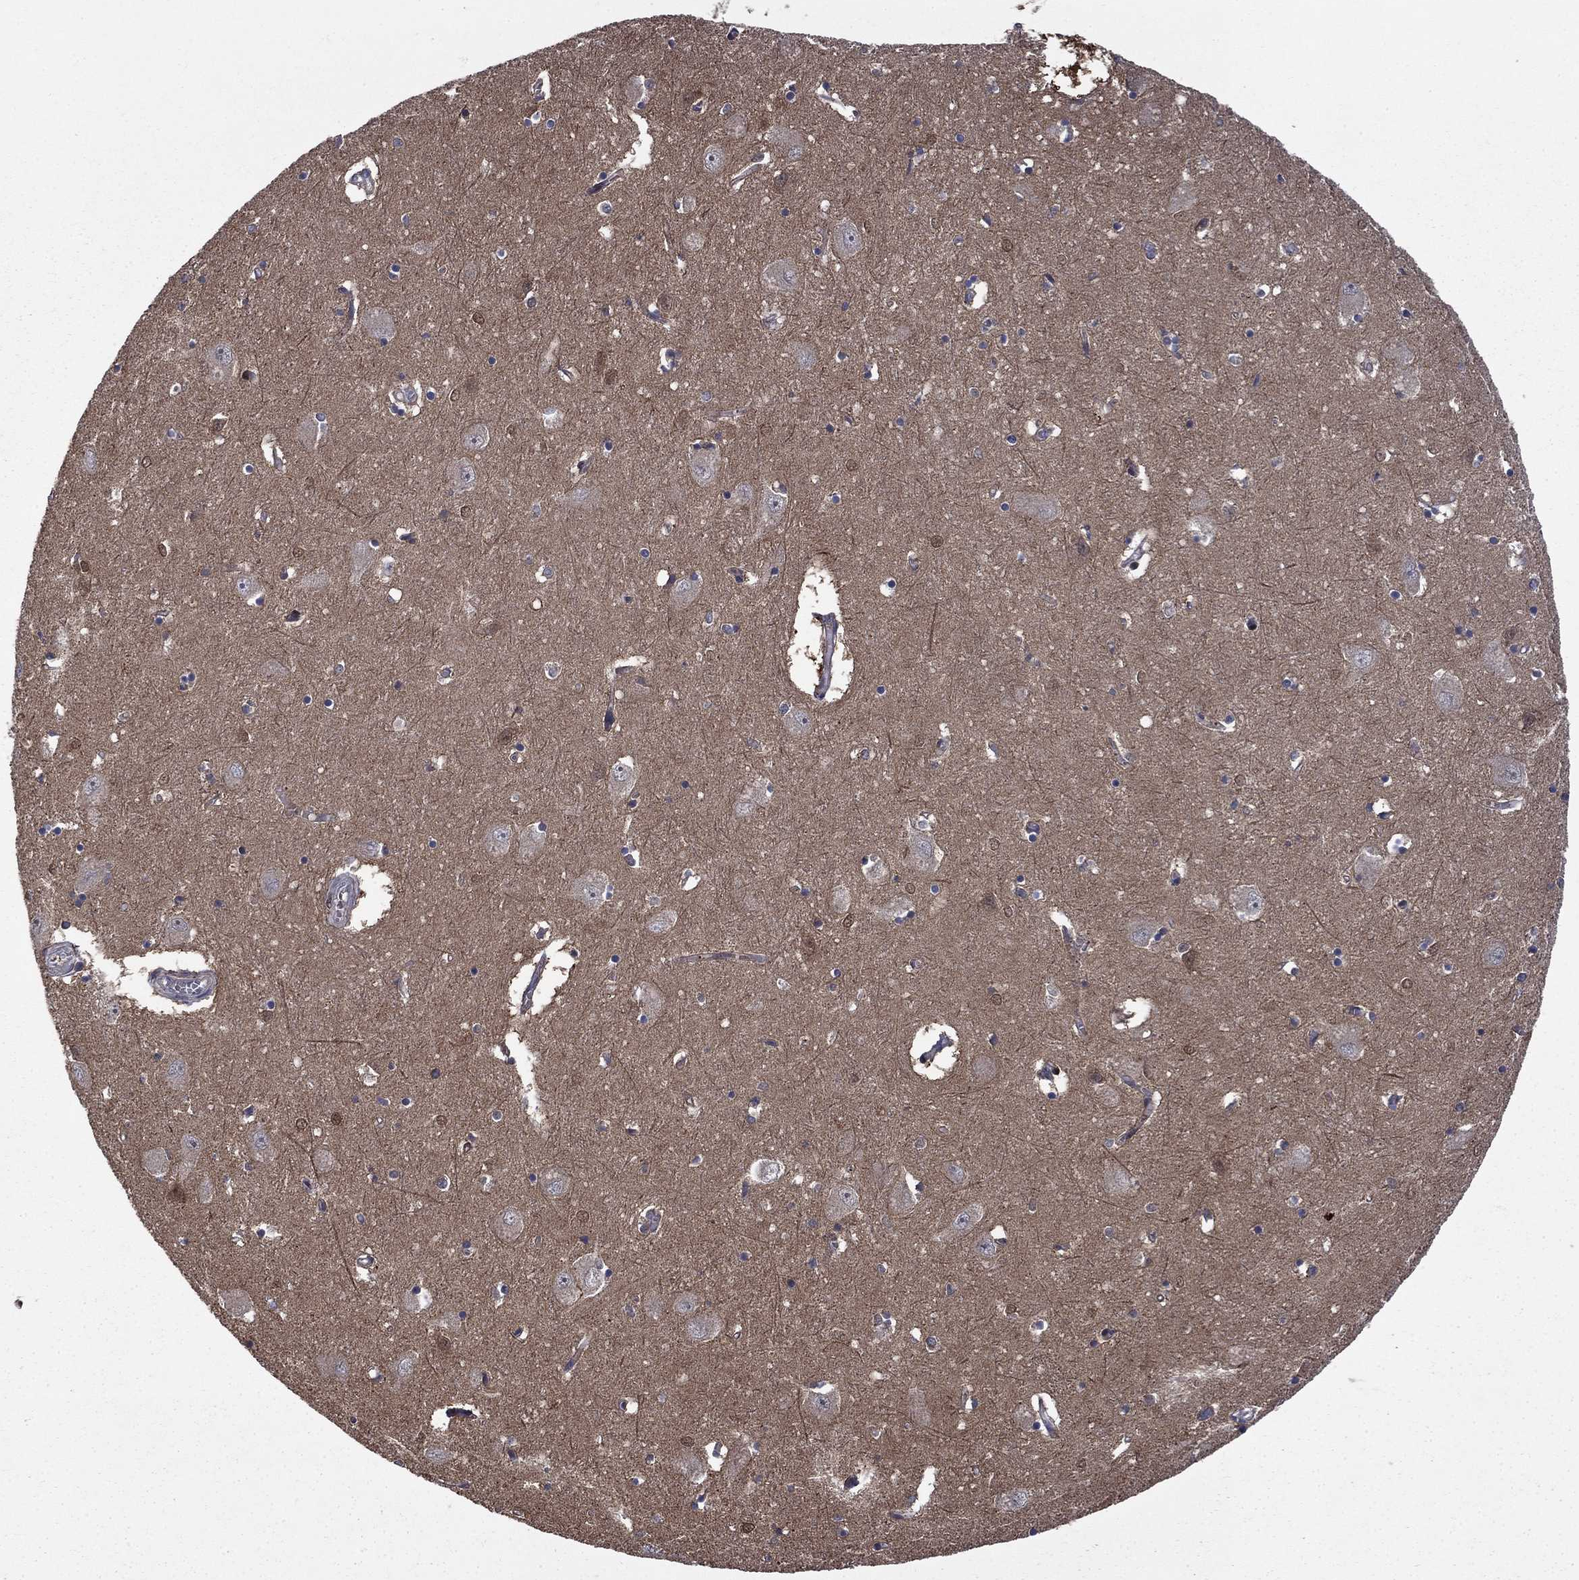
{"staining": {"intensity": "moderate", "quantity": "<25%", "location": "cytoplasmic/membranous"}, "tissue": "caudate", "cell_type": "Glial cells", "image_type": "normal", "snomed": [{"axis": "morphology", "description": "Normal tissue, NOS"}, {"axis": "topography", "description": "Lateral ventricle wall"}], "caption": "IHC (DAB (3,3'-diaminobenzidine)) staining of unremarkable caudate reveals moderate cytoplasmic/membranous protein positivity in about <25% of glial cells.", "gene": "HDAC4", "patient": {"sex": "male", "age": 54}}